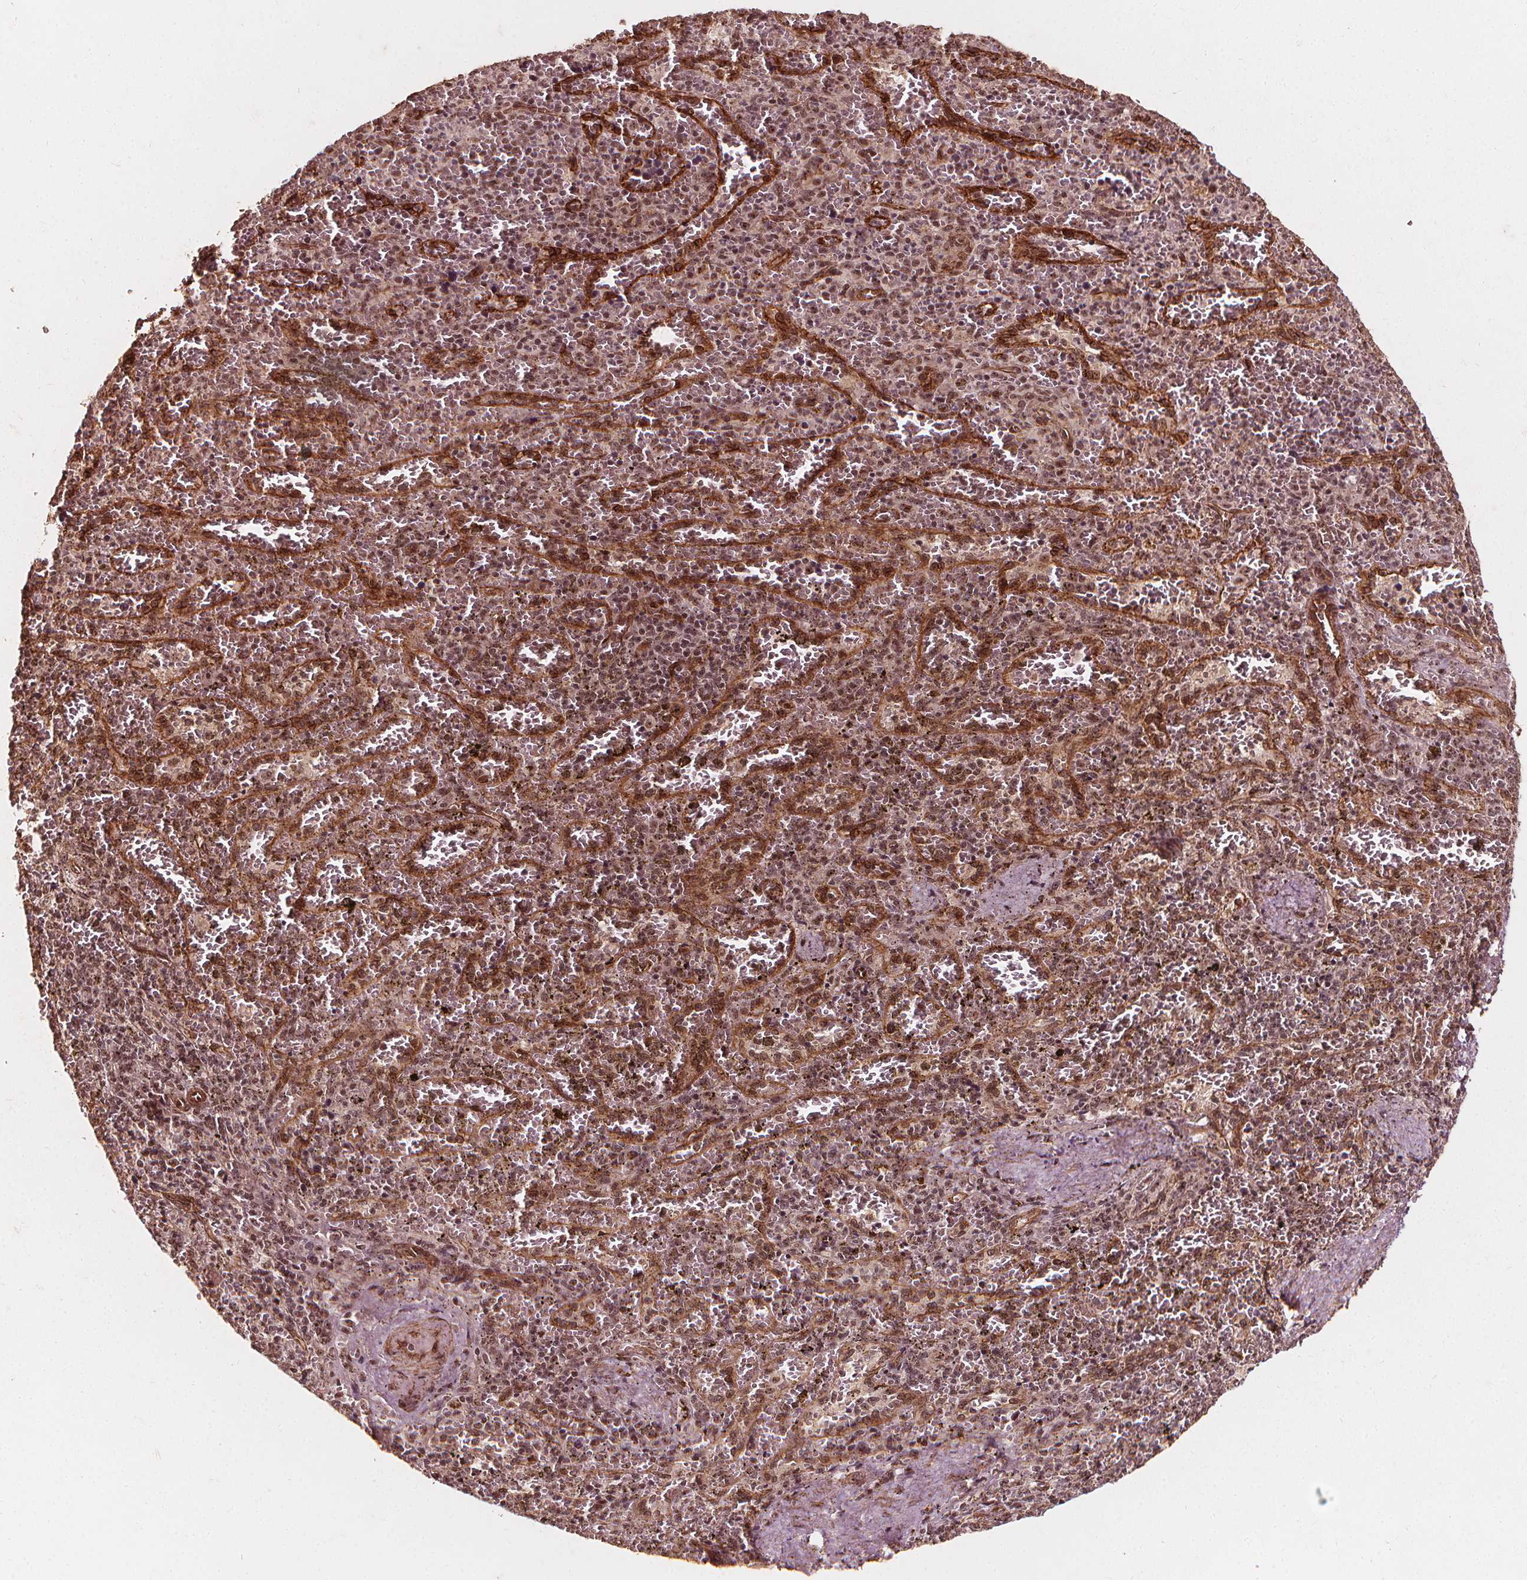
{"staining": {"intensity": "moderate", "quantity": ">75%", "location": "nuclear"}, "tissue": "spleen", "cell_type": "Cells in red pulp", "image_type": "normal", "snomed": [{"axis": "morphology", "description": "Normal tissue, NOS"}, {"axis": "topography", "description": "Spleen"}], "caption": "Benign spleen was stained to show a protein in brown. There is medium levels of moderate nuclear positivity in approximately >75% of cells in red pulp.", "gene": "EXOSC9", "patient": {"sex": "female", "age": 50}}